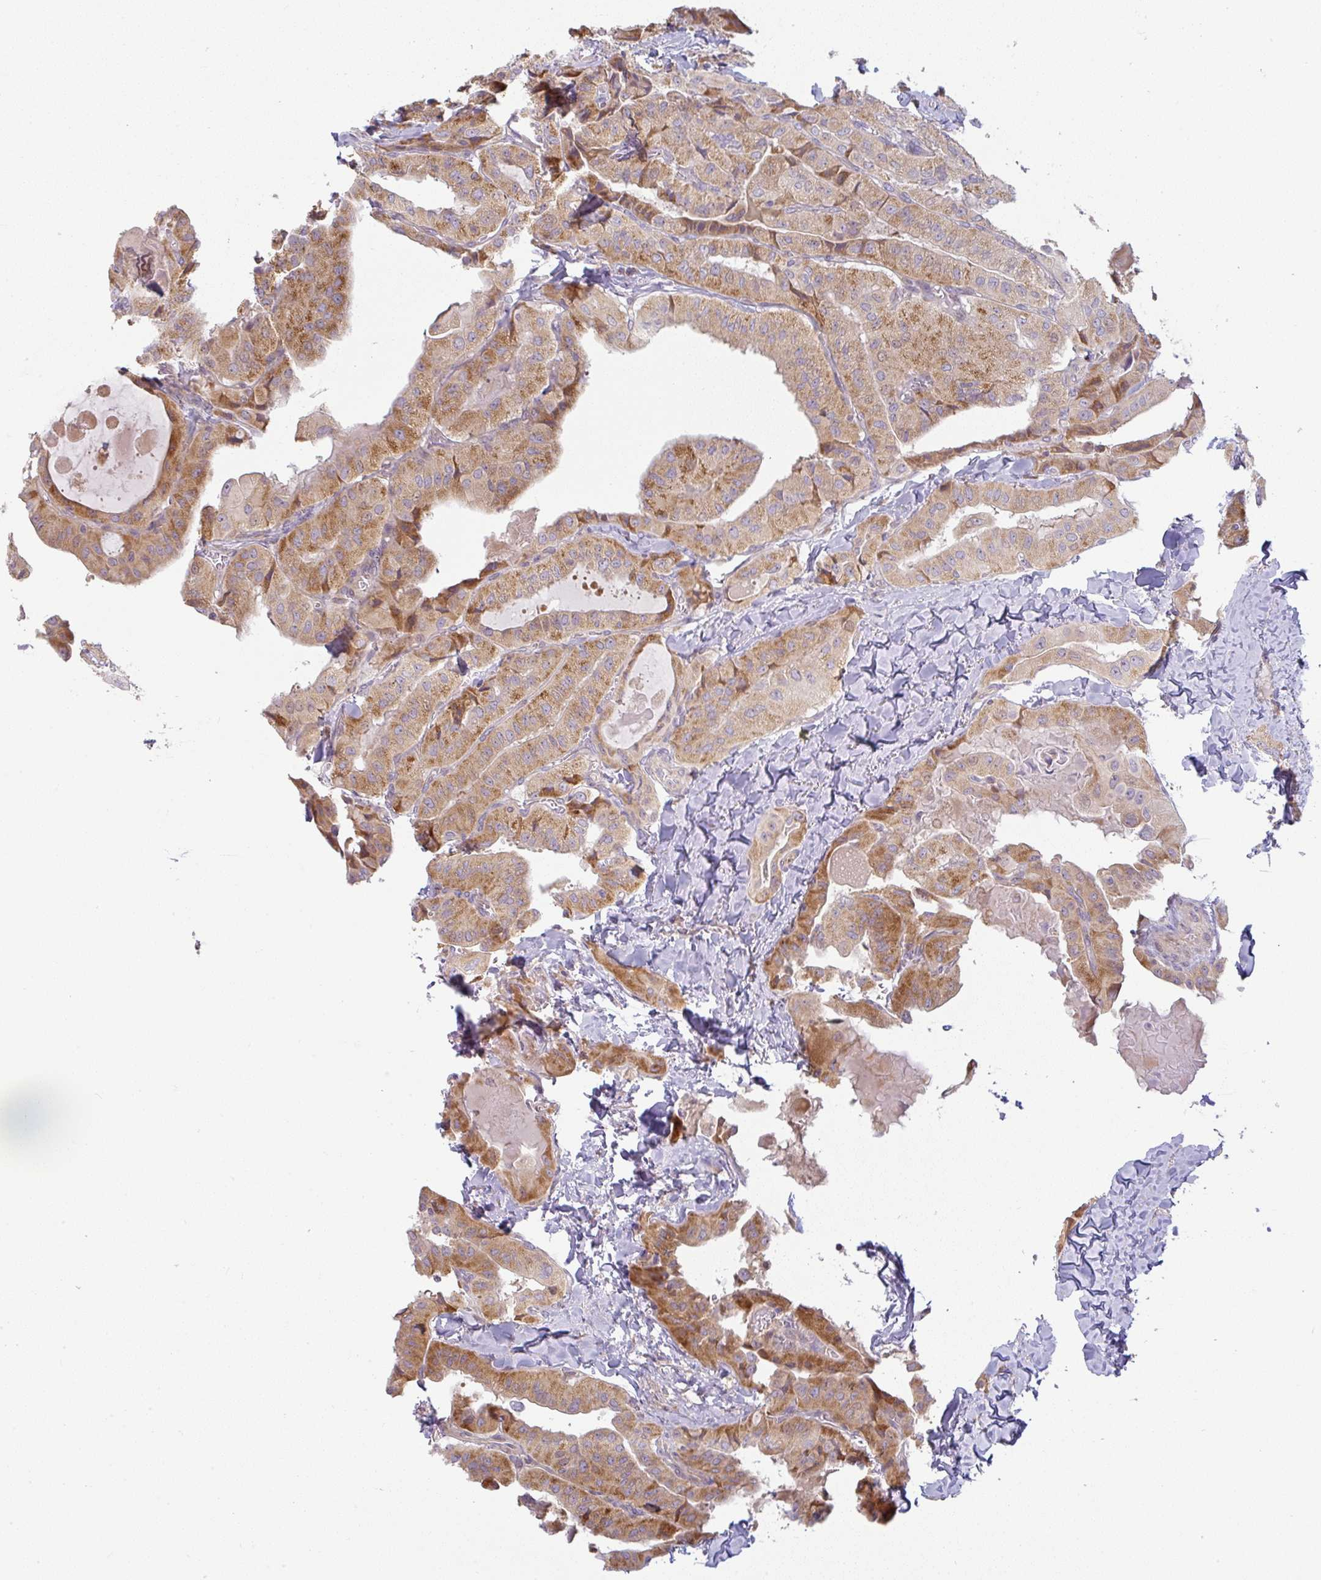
{"staining": {"intensity": "moderate", "quantity": "25%-75%", "location": "cytoplasmic/membranous"}, "tissue": "thyroid cancer", "cell_type": "Tumor cells", "image_type": "cancer", "snomed": [{"axis": "morphology", "description": "Normal tissue, NOS"}, {"axis": "morphology", "description": "Papillary adenocarcinoma, NOS"}, {"axis": "topography", "description": "Thyroid gland"}], "caption": "Protein analysis of thyroid cancer tissue exhibits moderate cytoplasmic/membranous positivity in approximately 25%-75% of tumor cells.", "gene": "MOB1A", "patient": {"sex": "female", "age": 59}}